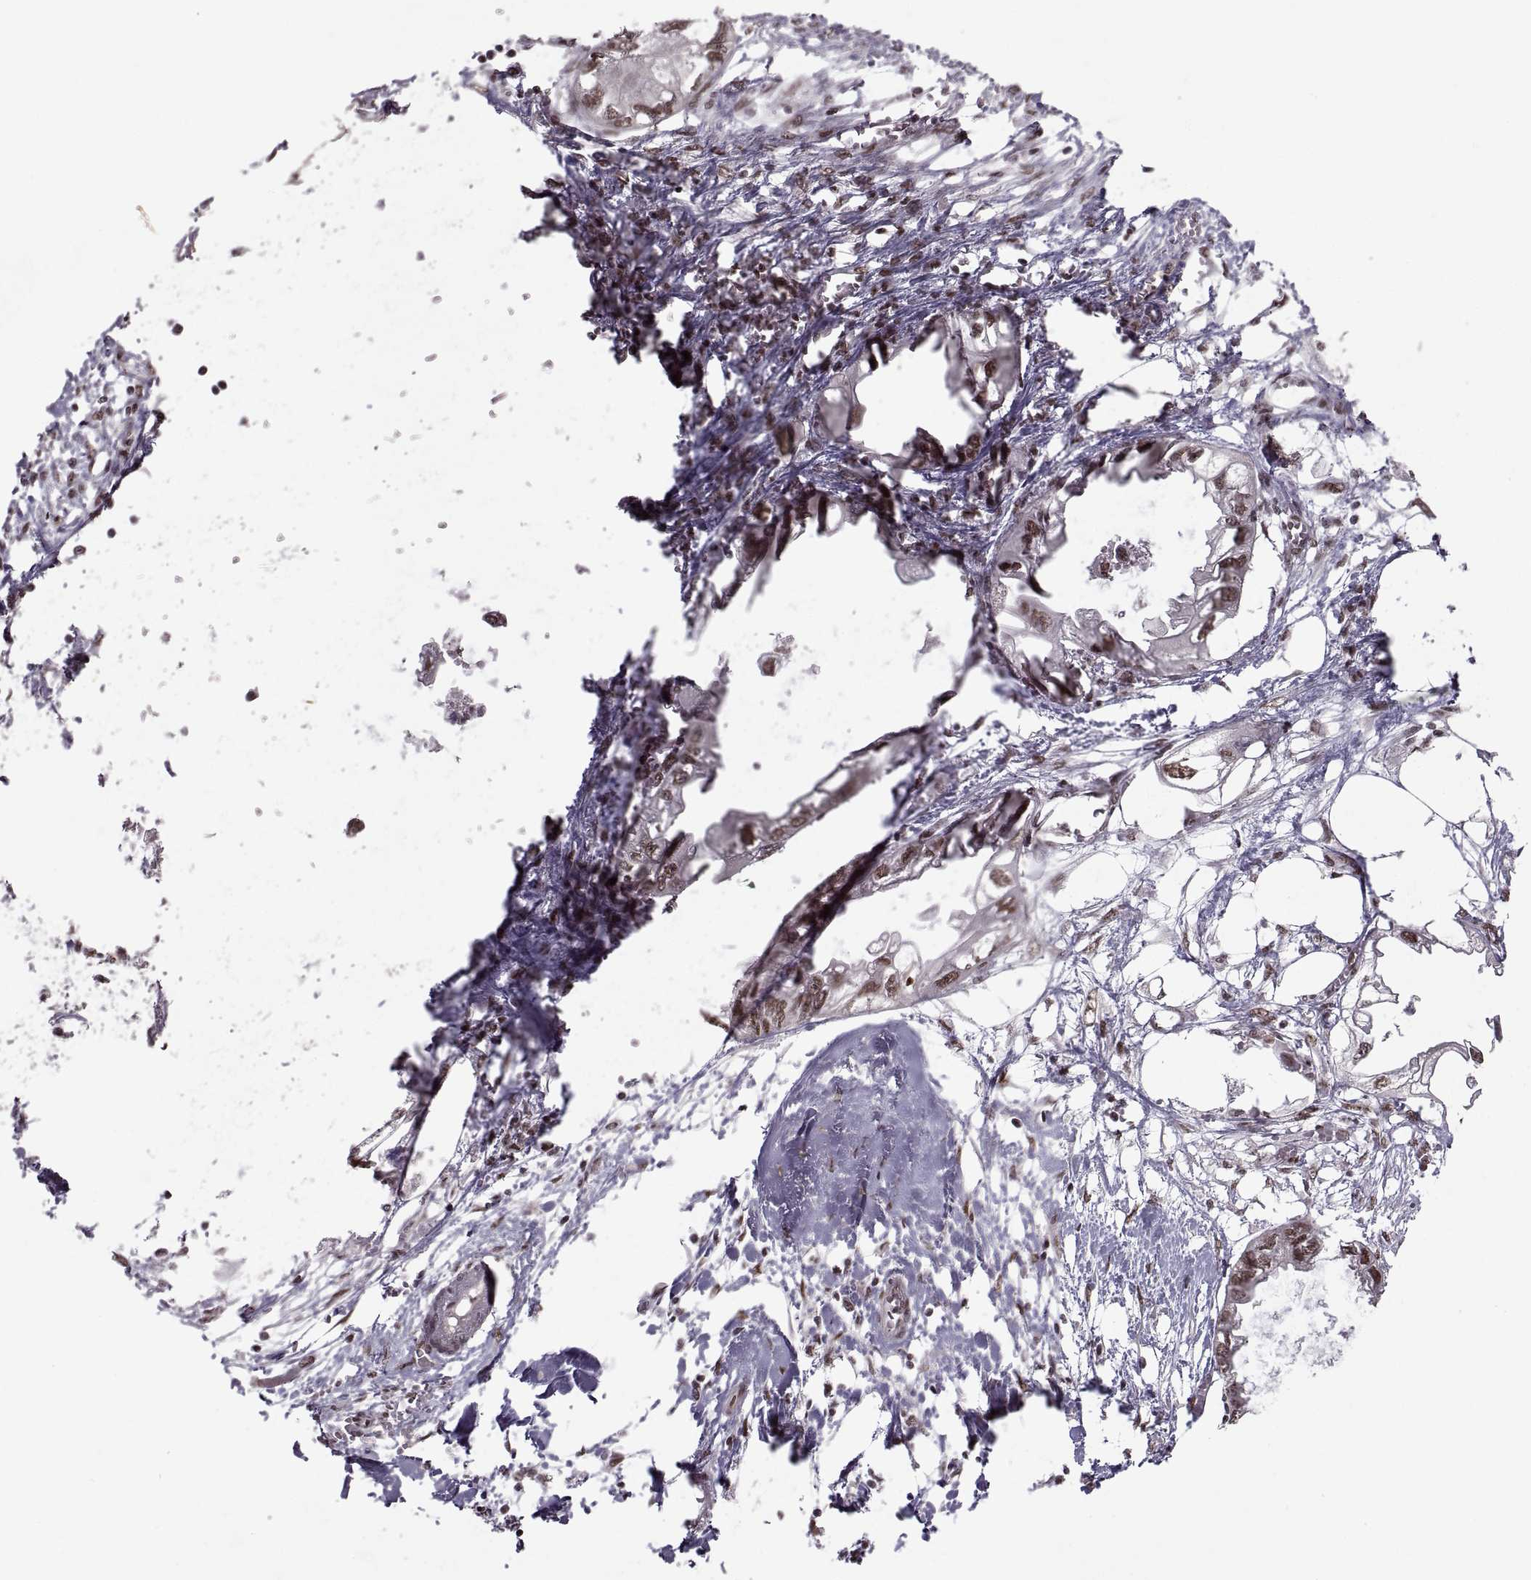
{"staining": {"intensity": "moderate", "quantity": "25%-75%", "location": "nuclear"}, "tissue": "endometrial cancer", "cell_type": "Tumor cells", "image_type": "cancer", "snomed": [{"axis": "morphology", "description": "Adenocarcinoma, NOS"}, {"axis": "morphology", "description": "Adenocarcinoma, metastatic, NOS"}, {"axis": "topography", "description": "Adipose tissue"}, {"axis": "topography", "description": "Endometrium"}], "caption": "A histopathology image of human endometrial cancer stained for a protein reveals moderate nuclear brown staining in tumor cells.", "gene": "MT1E", "patient": {"sex": "female", "age": 67}}